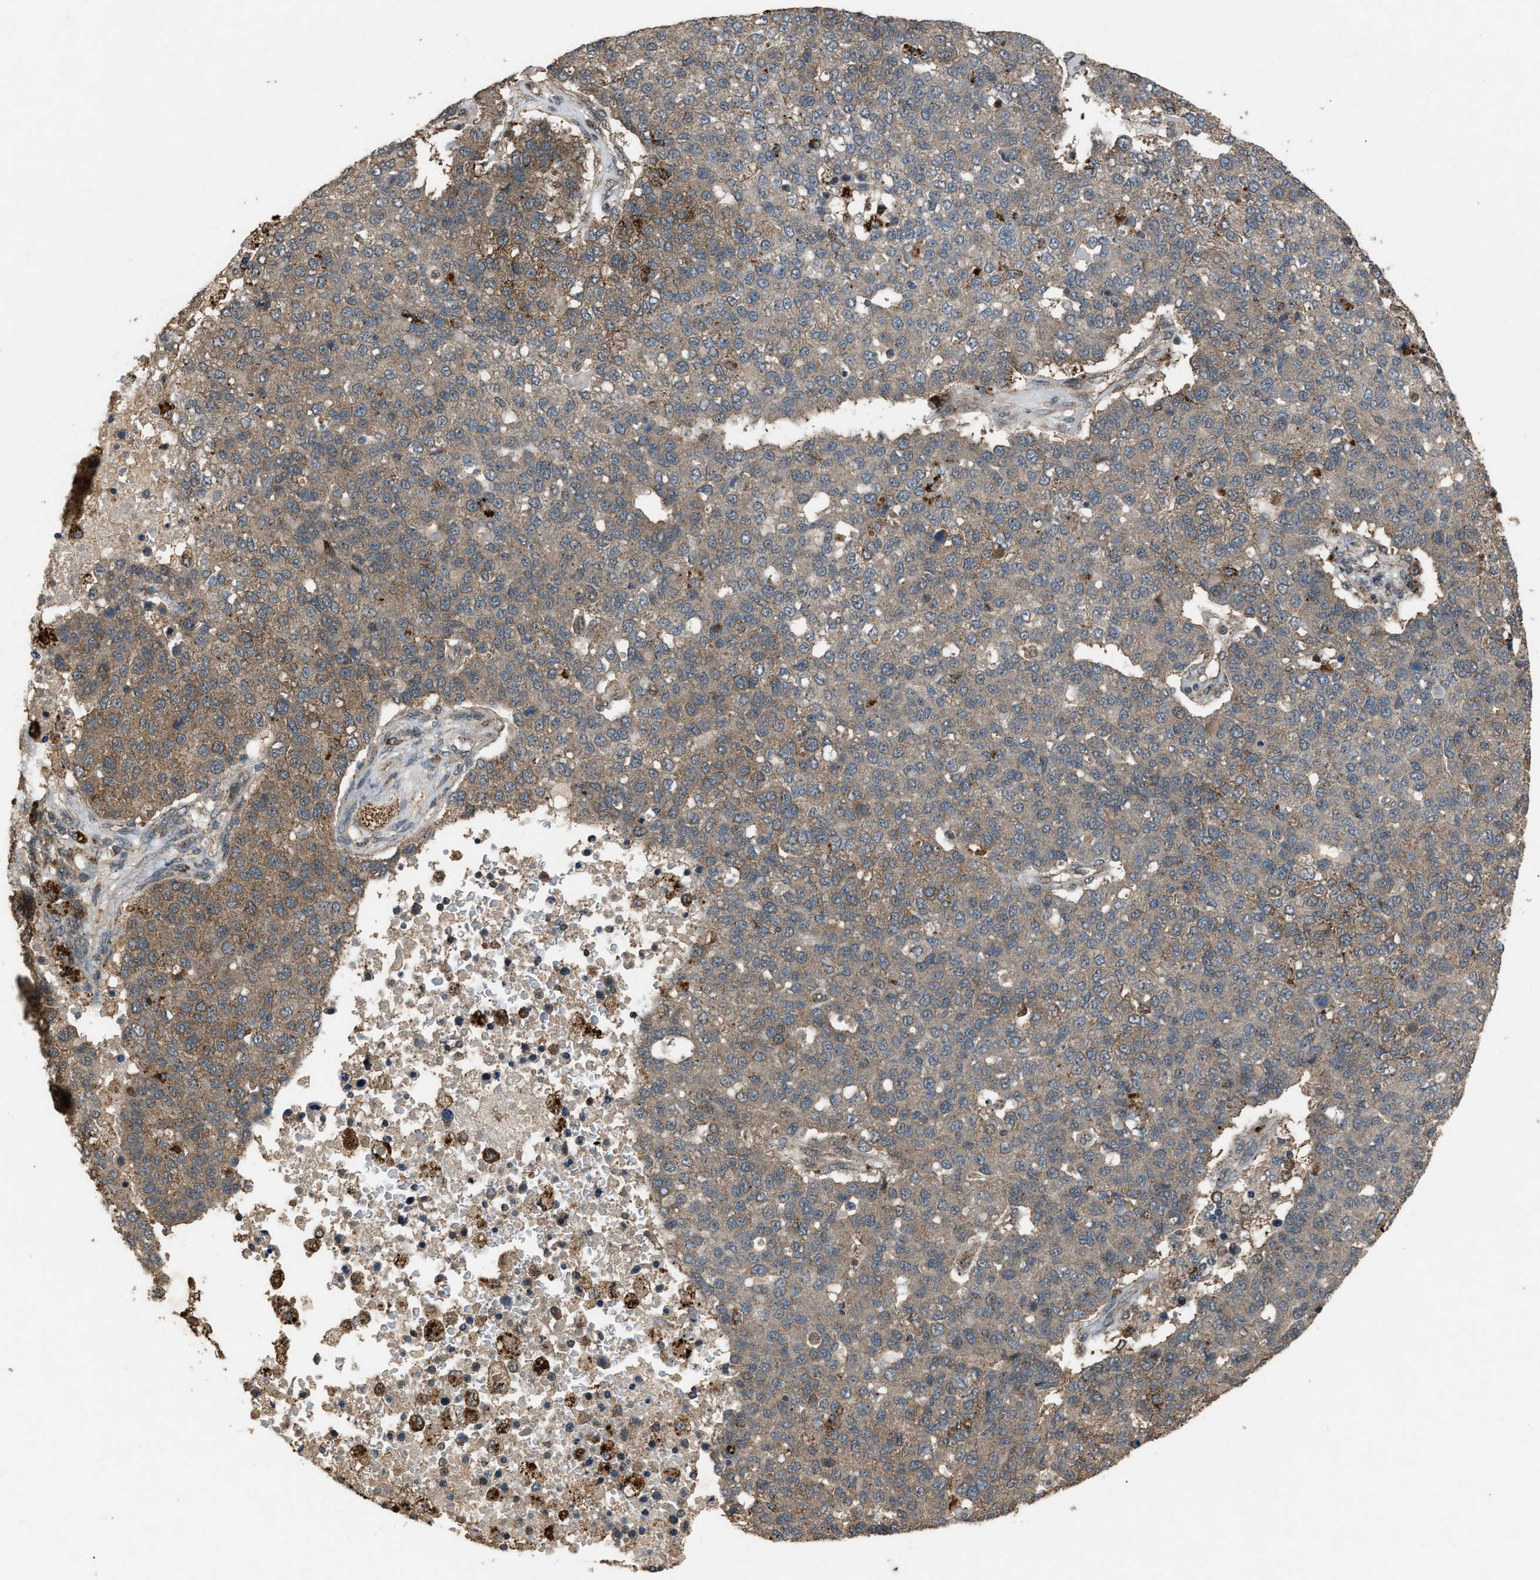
{"staining": {"intensity": "moderate", "quantity": ">75%", "location": "cytoplasmic/membranous"}, "tissue": "pancreatic cancer", "cell_type": "Tumor cells", "image_type": "cancer", "snomed": [{"axis": "morphology", "description": "Adenocarcinoma, NOS"}, {"axis": "topography", "description": "Pancreas"}], "caption": "Moderate cytoplasmic/membranous protein staining is present in about >75% of tumor cells in pancreatic cancer.", "gene": "PSMD1", "patient": {"sex": "female", "age": 61}}